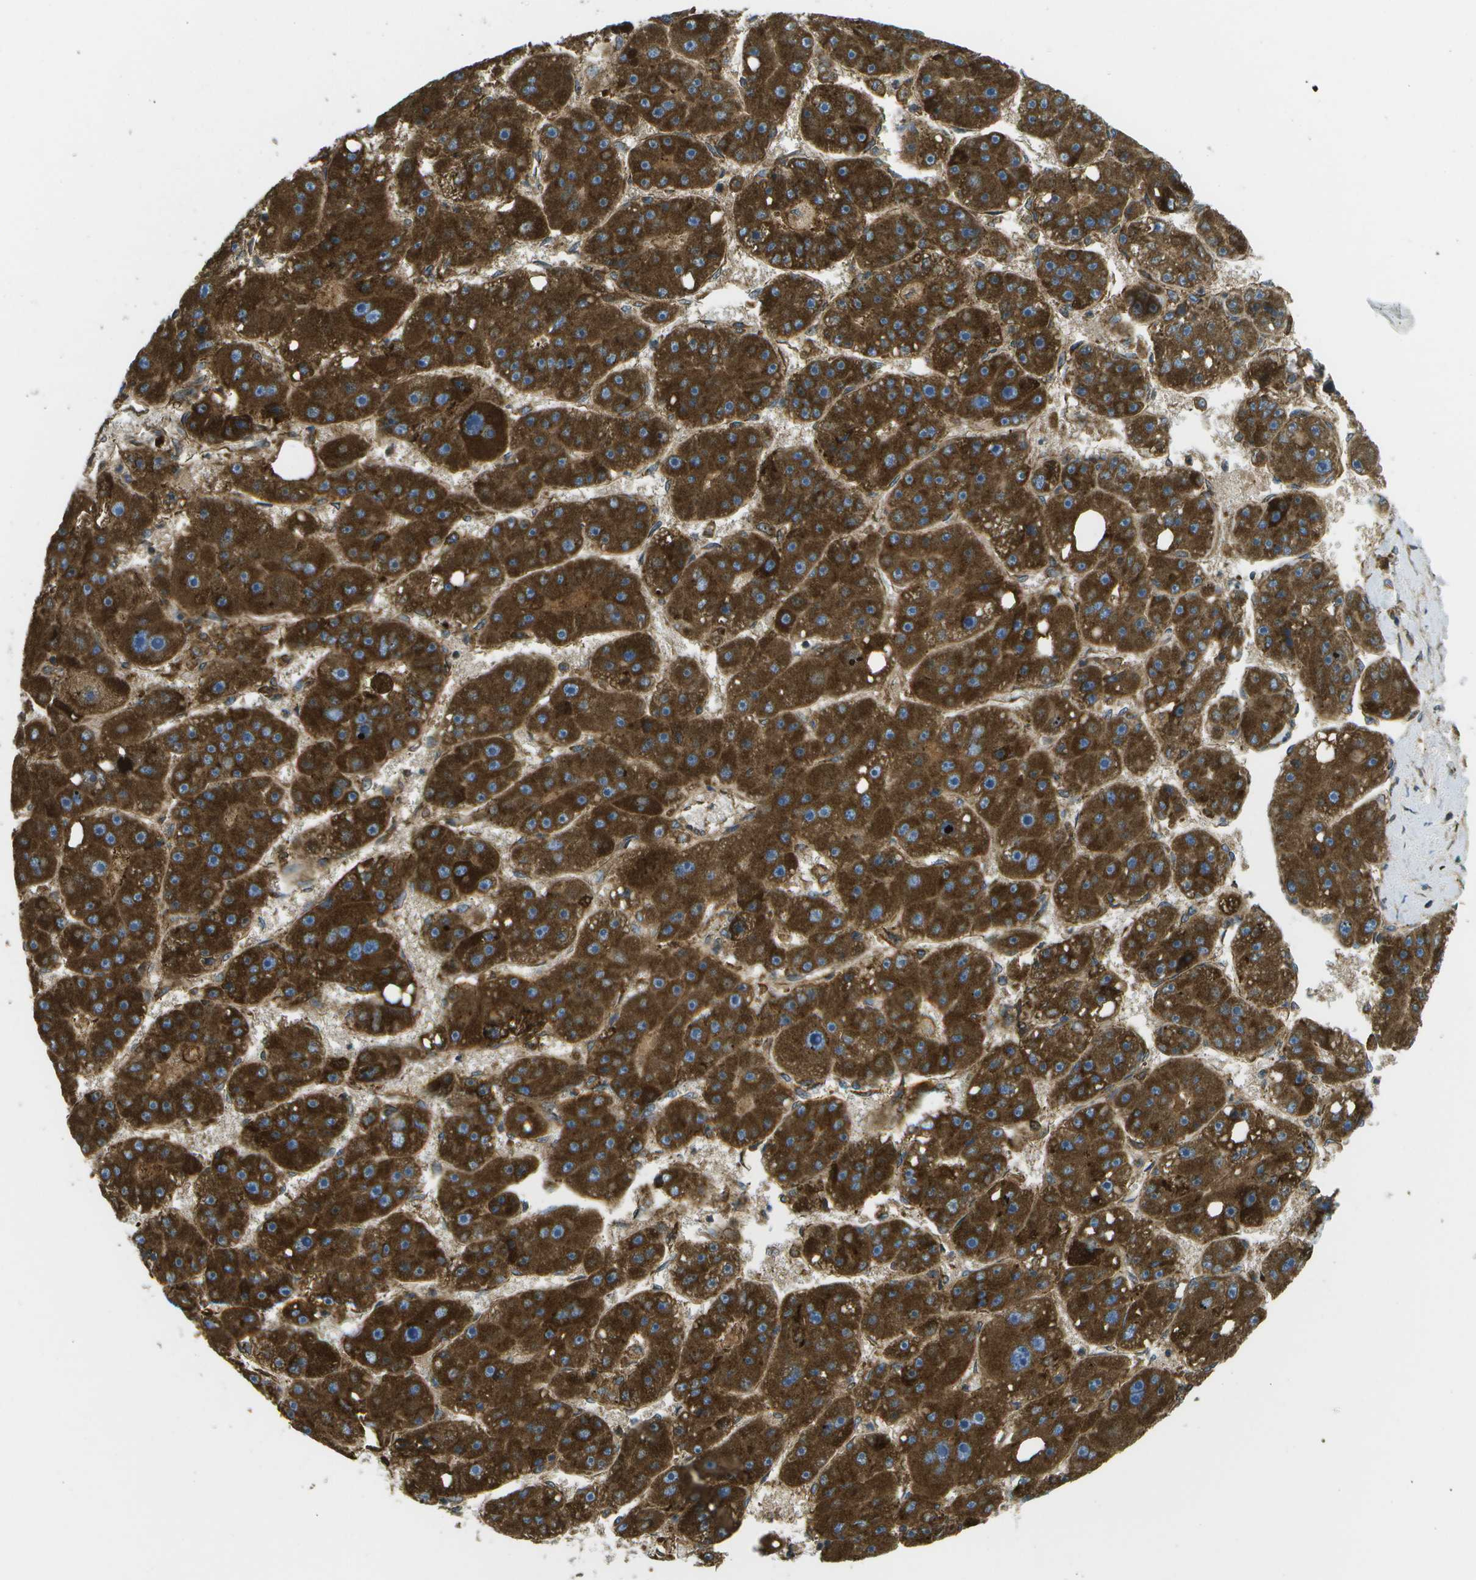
{"staining": {"intensity": "strong", "quantity": ">75%", "location": "cytoplasmic/membranous"}, "tissue": "liver cancer", "cell_type": "Tumor cells", "image_type": "cancer", "snomed": [{"axis": "morphology", "description": "Carcinoma, Hepatocellular, NOS"}, {"axis": "topography", "description": "Liver"}], "caption": "A brown stain shows strong cytoplasmic/membranous positivity of a protein in liver cancer tumor cells.", "gene": "USP30", "patient": {"sex": "female", "age": 61}}